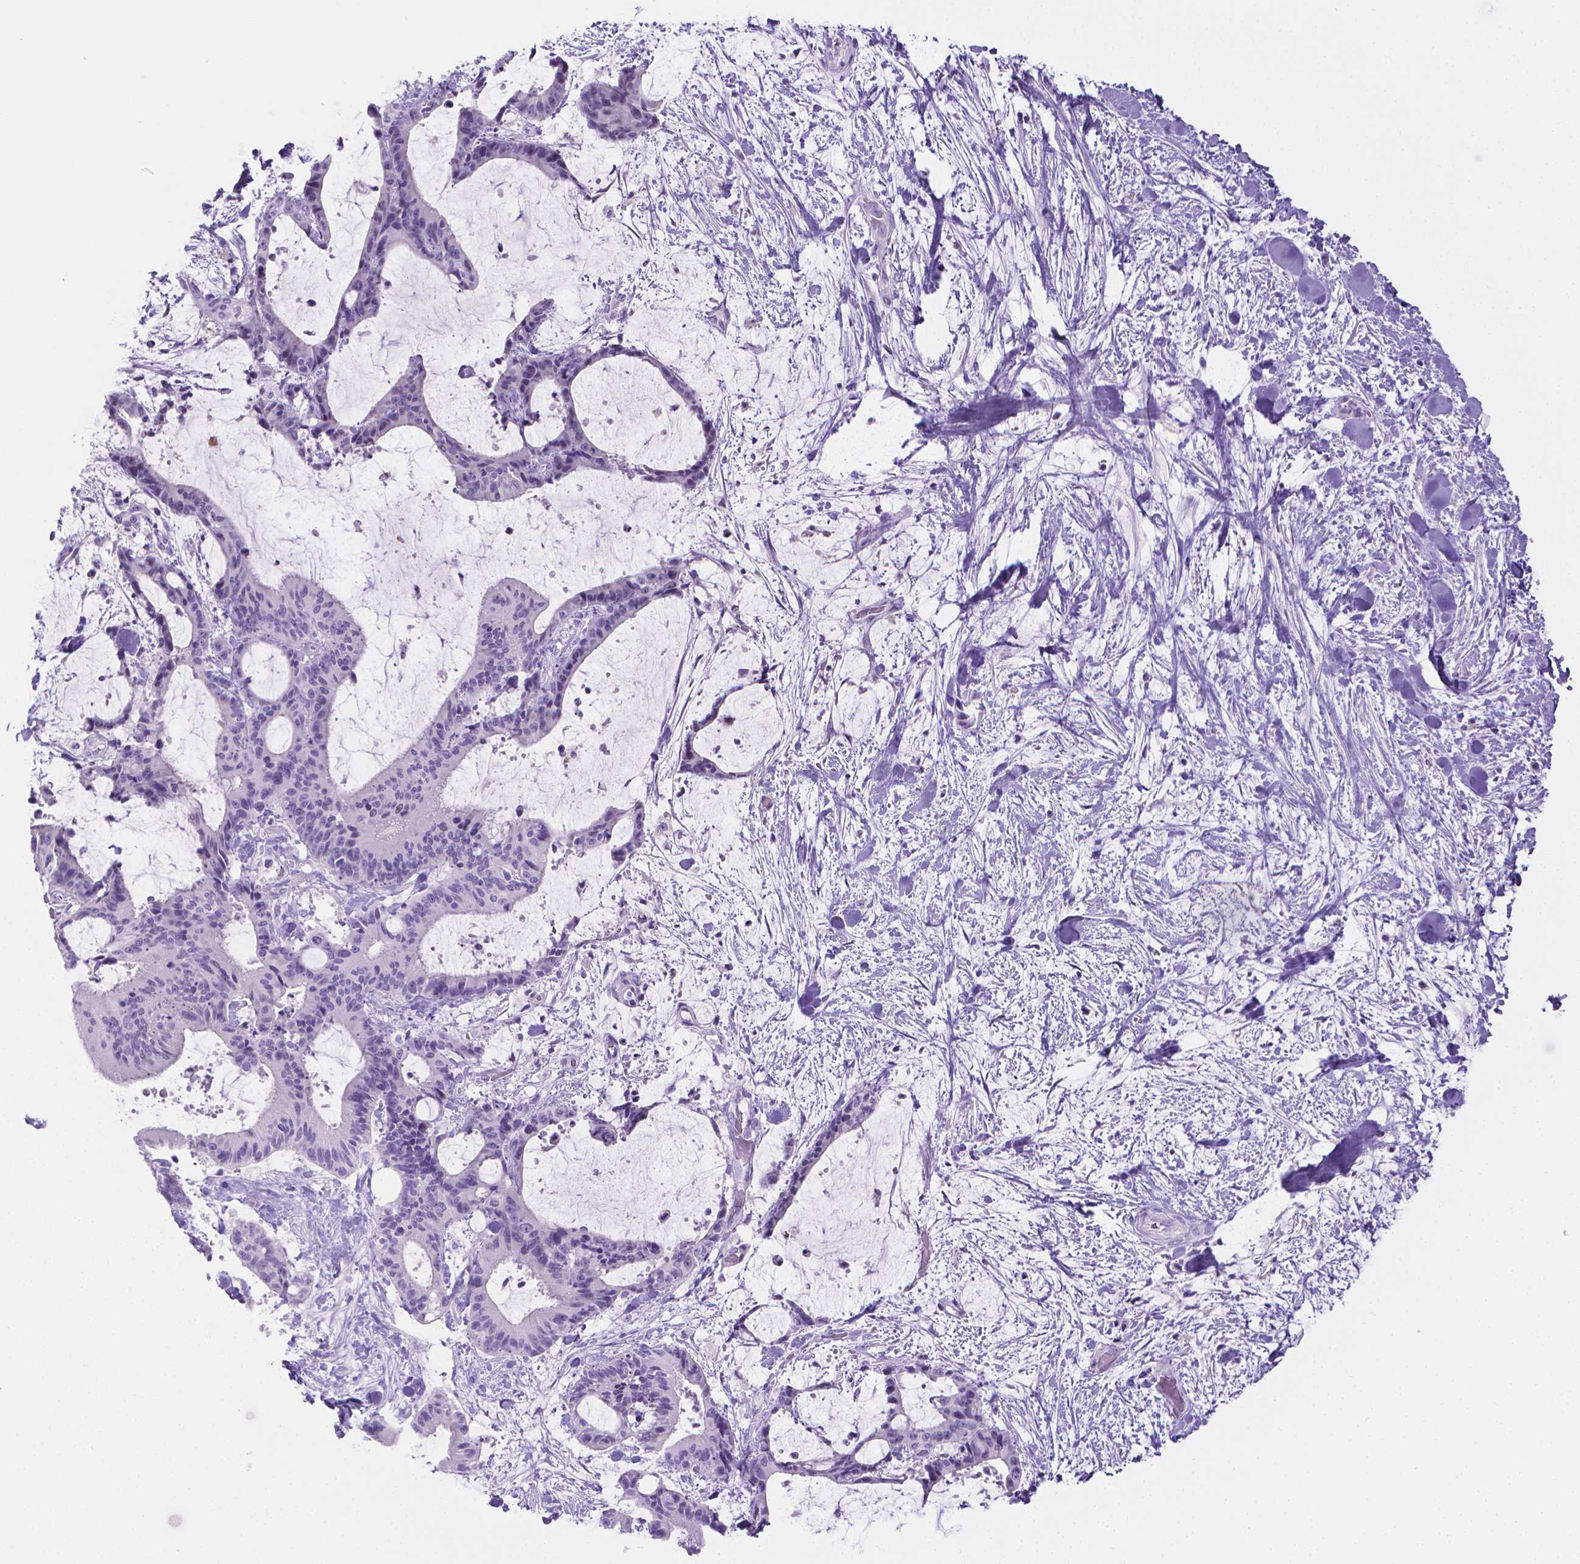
{"staining": {"intensity": "negative", "quantity": "none", "location": "none"}, "tissue": "liver cancer", "cell_type": "Tumor cells", "image_type": "cancer", "snomed": [{"axis": "morphology", "description": "Cholangiocarcinoma"}, {"axis": "topography", "description": "Liver"}], "caption": "This is a image of immunohistochemistry (IHC) staining of cholangiocarcinoma (liver), which shows no expression in tumor cells. Nuclei are stained in blue.", "gene": "SPAG6", "patient": {"sex": "female", "age": 73}}